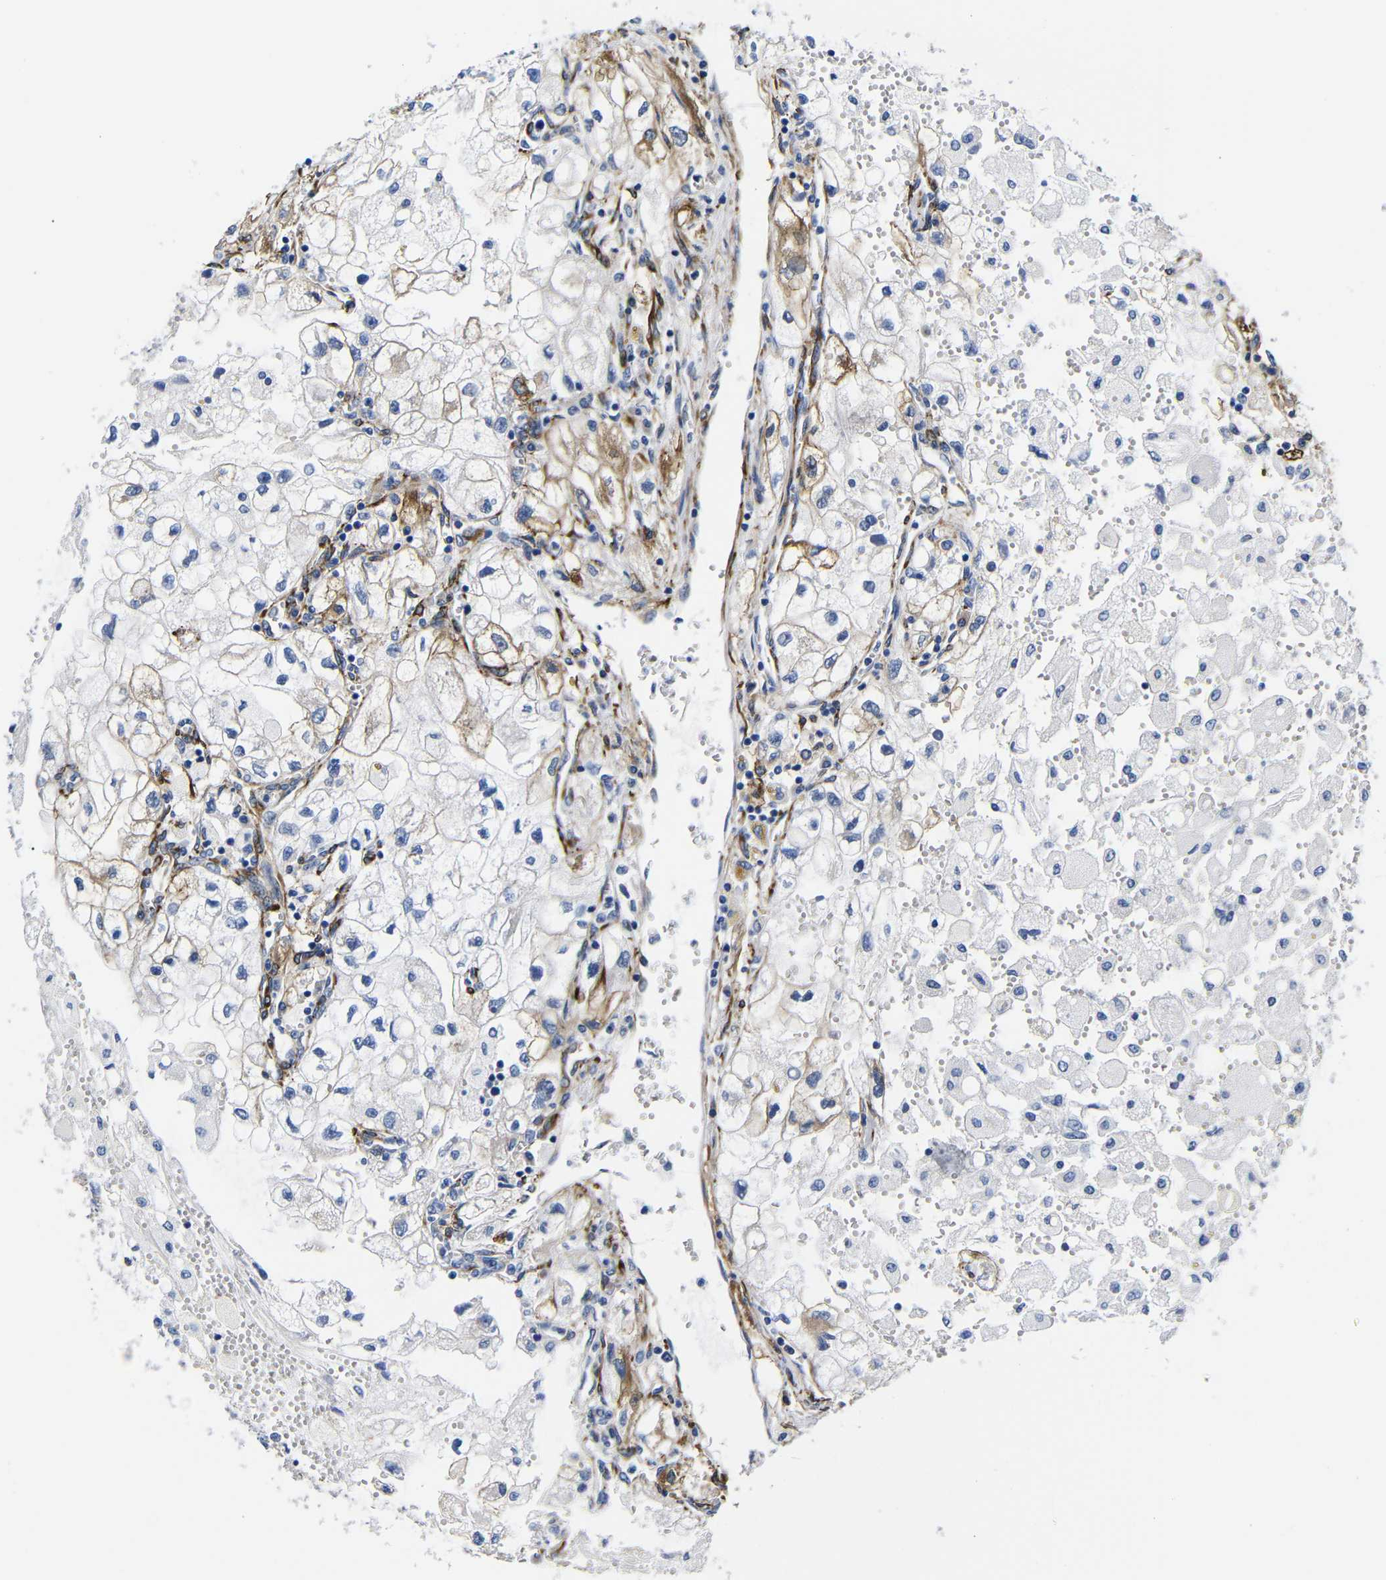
{"staining": {"intensity": "moderate", "quantity": "<25%", "location": "cytoplasmic/membranous"}, "tissue": "renal cancer", "cell_type": "Tumor cells", "image_type": "cancer", "snomed": [{"axis": "morphology", "description": "Adenocarcinoma, NOS"}, {"axis": "topography", "description": "Kidney"}], "caption": "Immunohistochemistry micrograph of neoplastic tissue: human renal adenocarcinoma stained using IHC reveals low levels of moderate protein expression localized specifically in the cytoplasmic/membranous of tumor cells, appearing as a cytoplasmic/membranous brown color.", "gene": "LRIG1", "patient": {"sex": "female", "age": 70}}